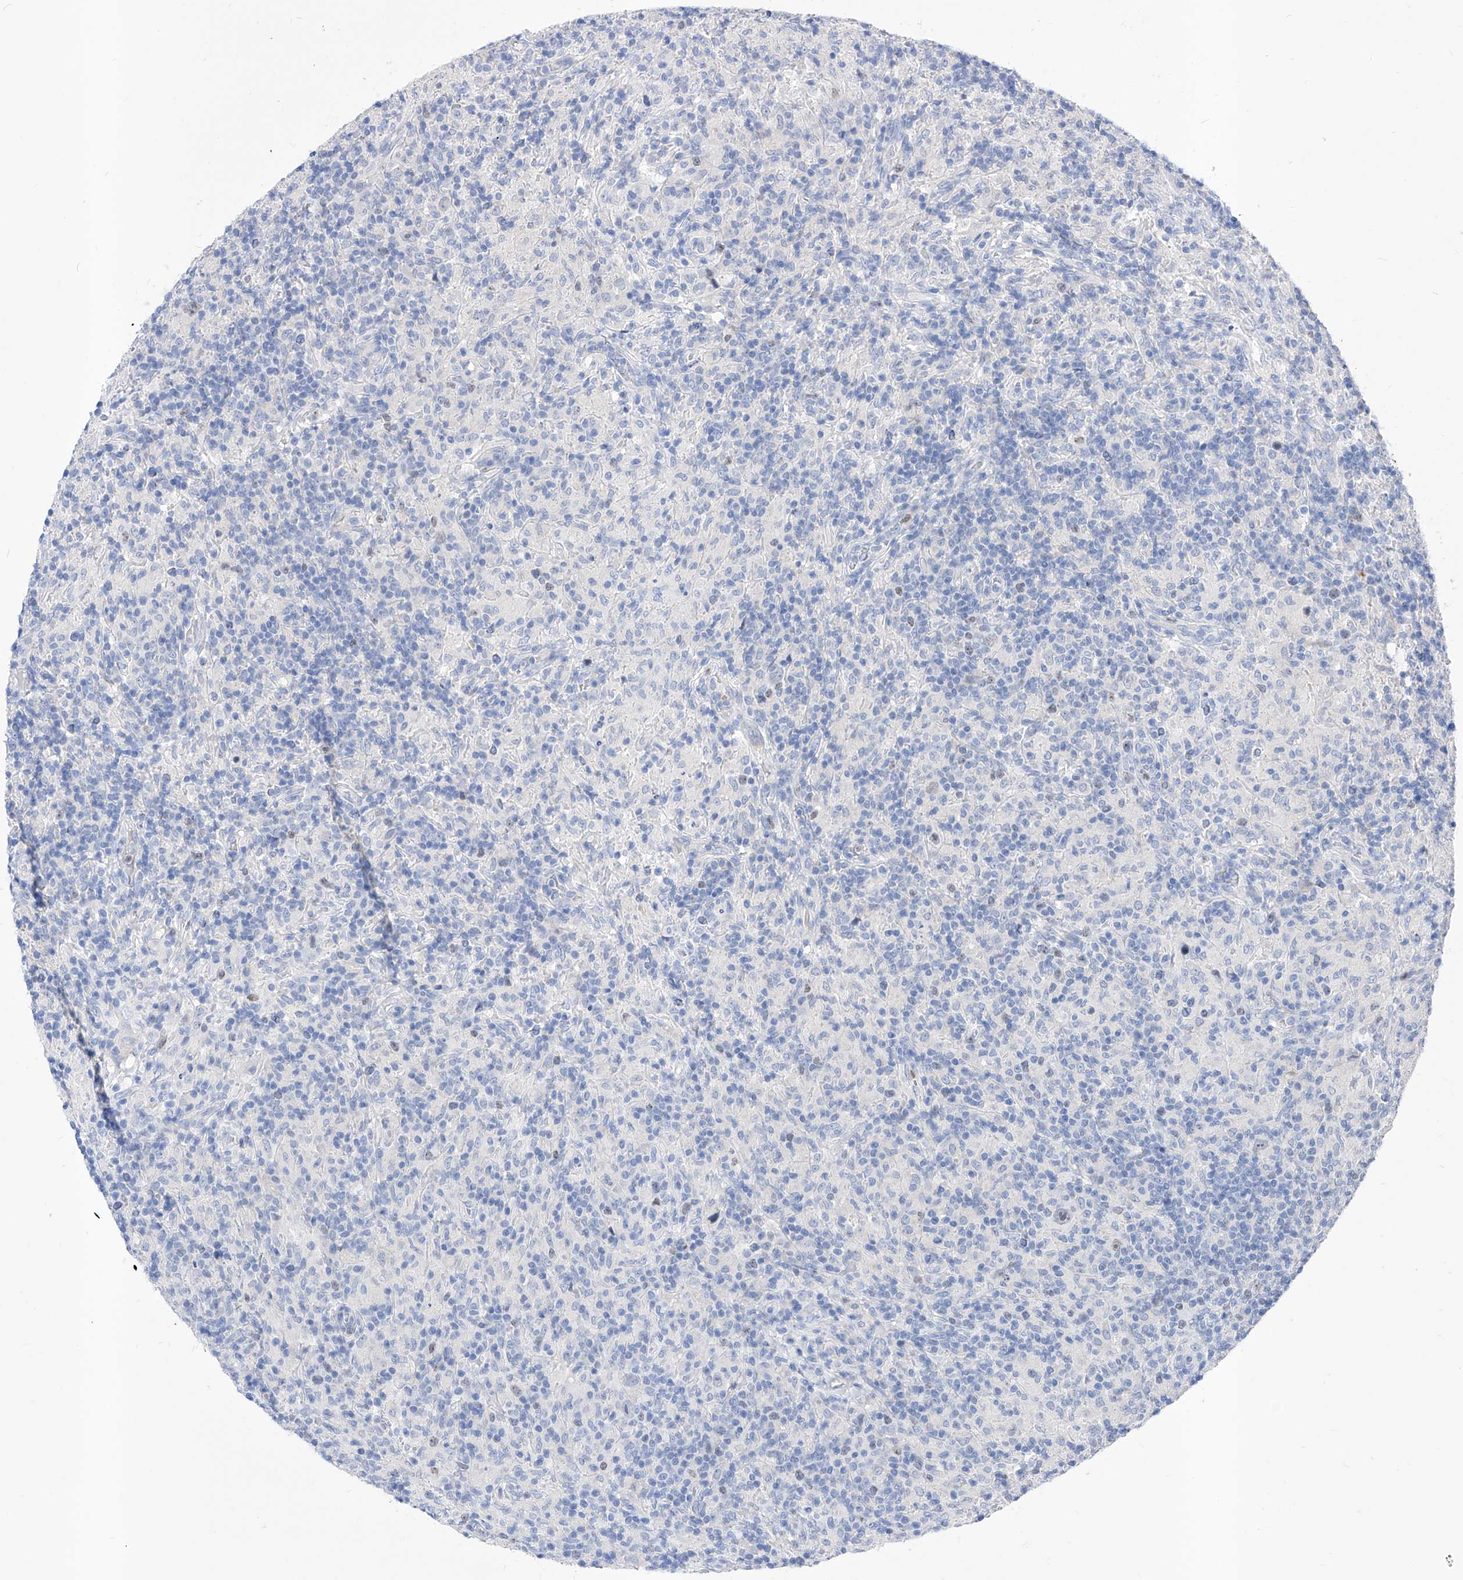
{"staining": {"intensity": "negative", "quantity": "none", "location": "none"}, "tissue": "lymphoma", "cell_type": "Tumor cells", "image_type": "cancer", "snomed": [{"axis": "morphology", "description": "Hodgkin's disease, NOS"}, {"axis": "topography", "description": "Lymph node"}], "caption": "Human Hodgkin's disease stained for a protein using immunohistochemistry (IHC) exhibits no expression in tumor cells.", "gene": "VAX1", "patient": {"sex": "male", "age": 70}}